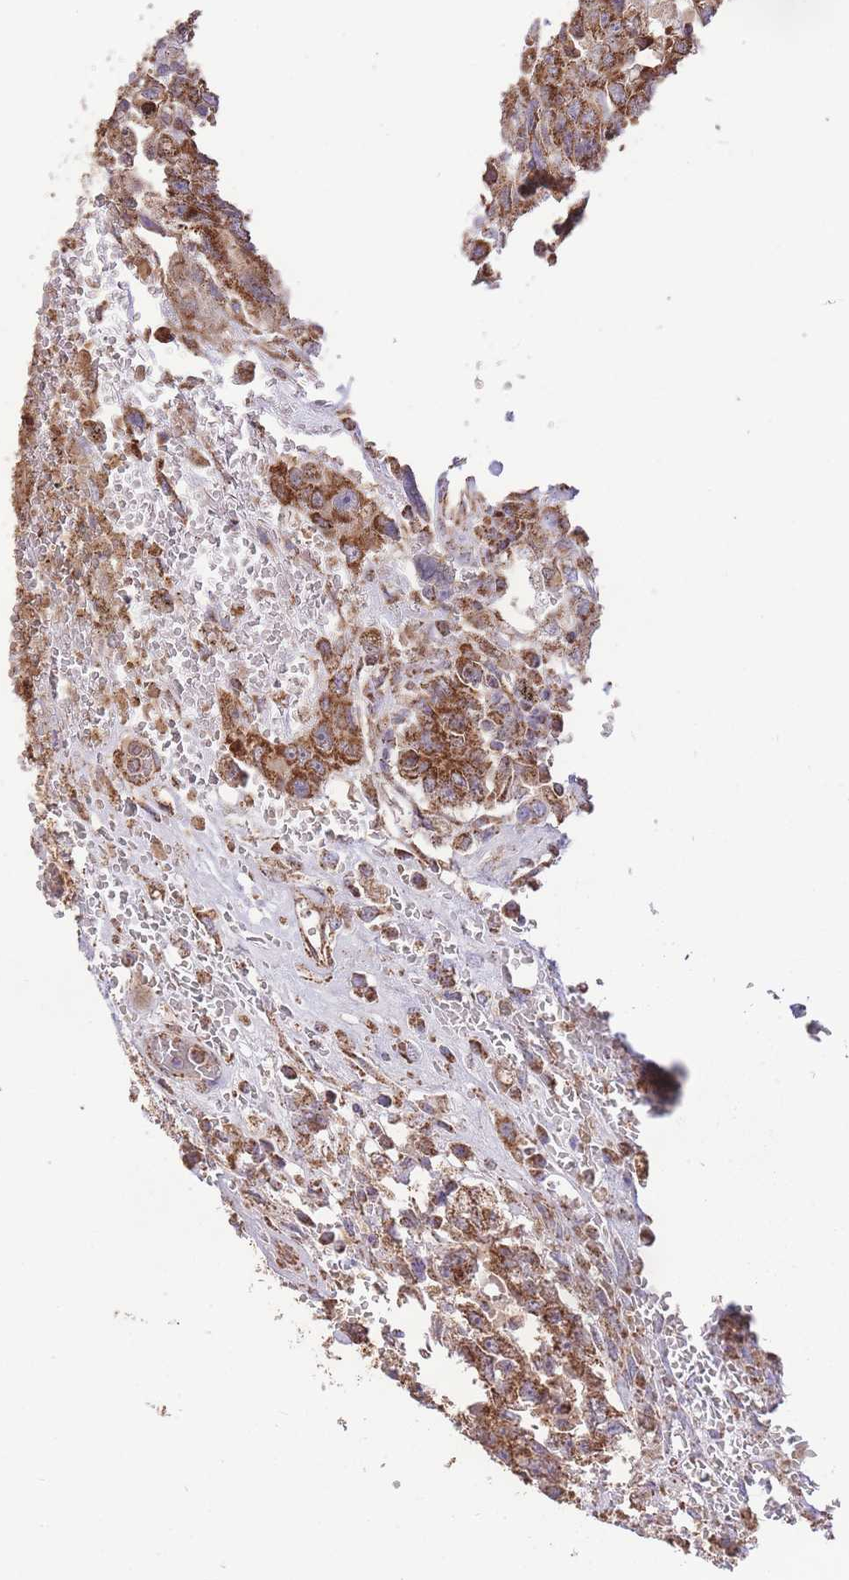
{"staining": {"intensity": "strong", "quantity": ">75%", "location": "cytoplasmic/membranous"}, "tissue": "testis cancer", "cell_type": "Tumor cells", "image_type": "cancer", "snomed": [{"axis": "morphology", "description": "Carcinoma, Embryonal, NOS"}, {"axis": "topography", "description": "Testis"}], "caption": "Immunohistochemistry (IHC) histopathology image of neoplastic tissue: human testis embryonal carcinoma stained using IHC exhibits high levels of strong protein expression localized specifically in the cytoplasmic/membranous of tumor cells, appearing as a cytoplasmic/membranous brown color.", "gene": "PREP", "patient": {"sex": "male", "age": 26}}